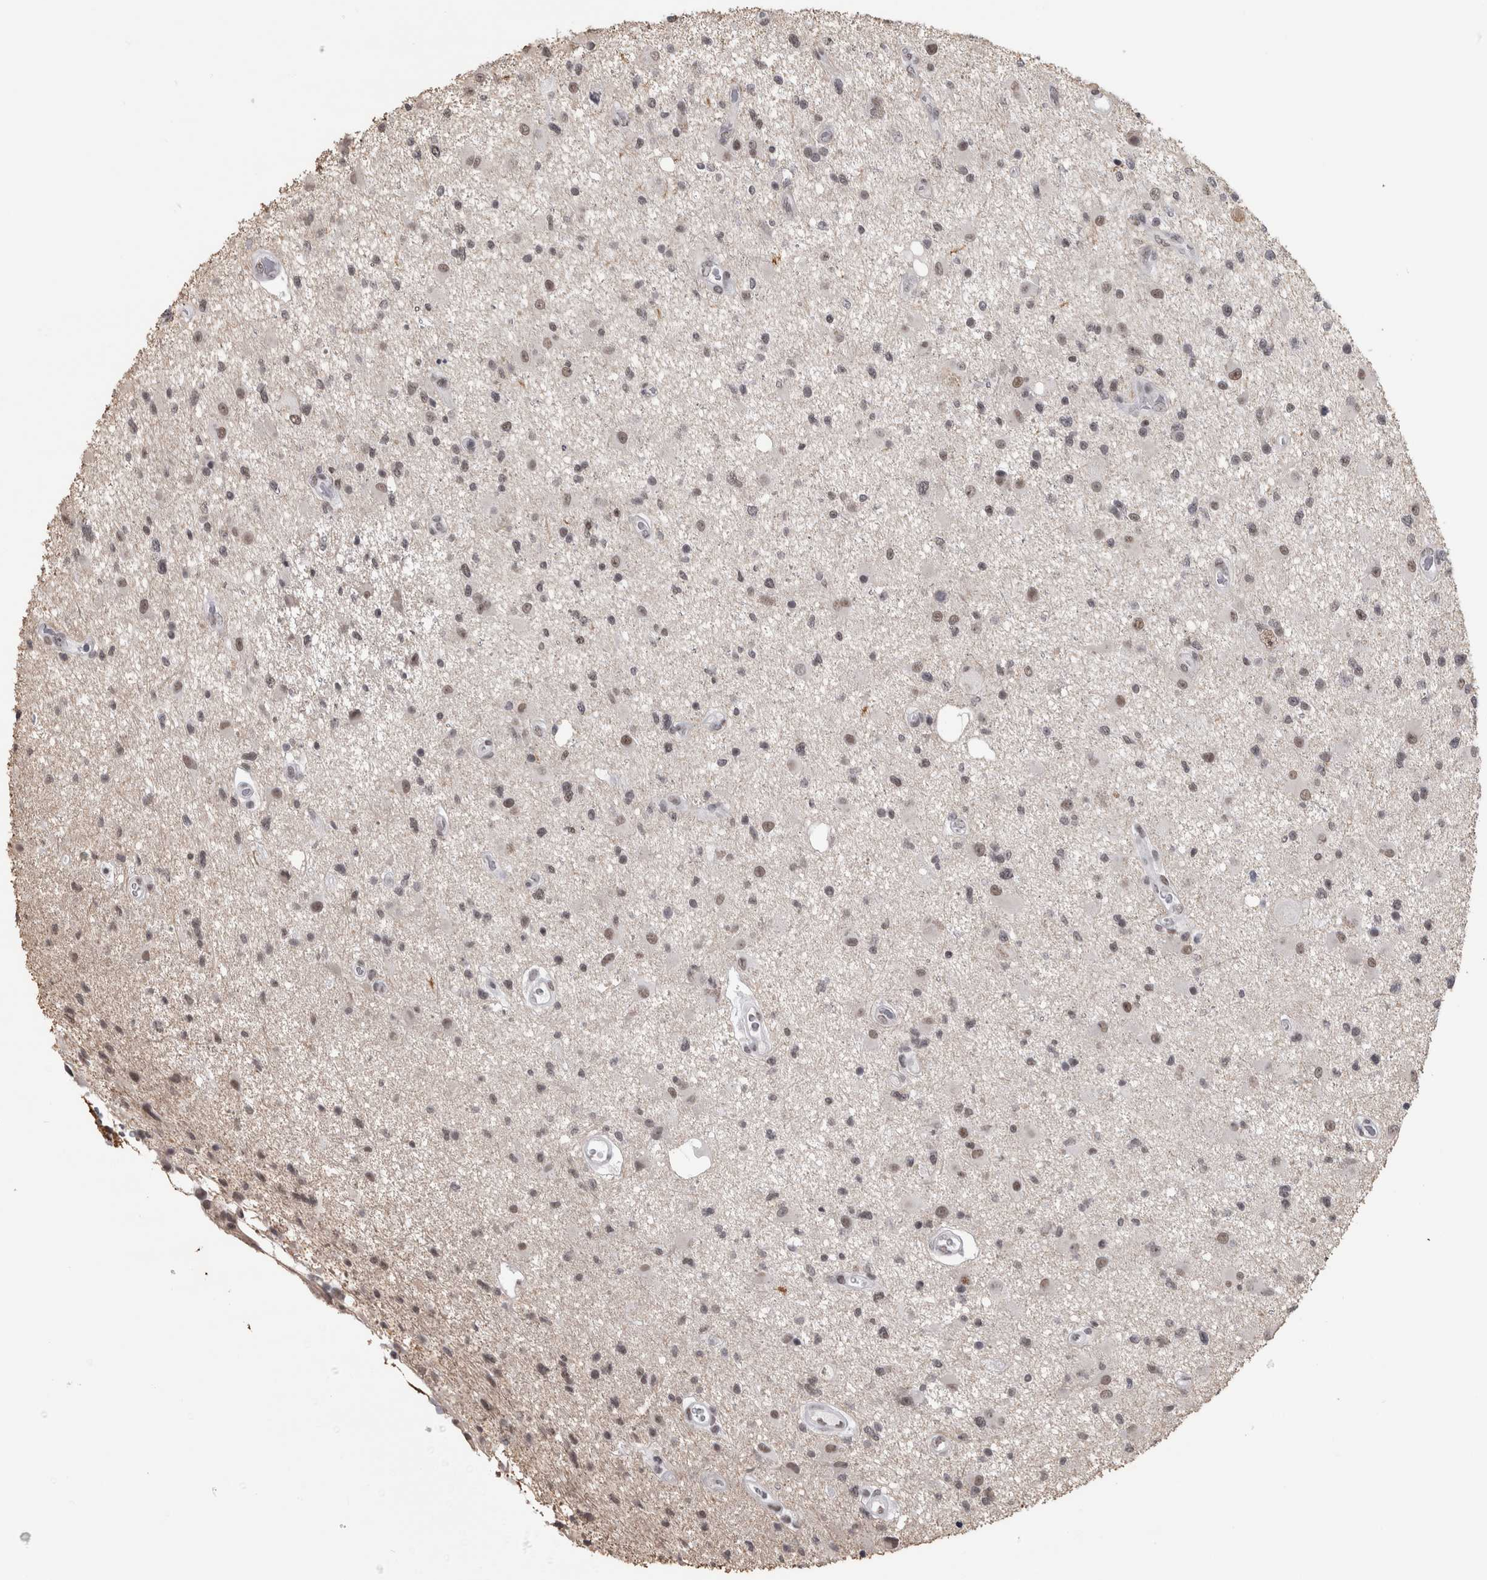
{"staining": {"intensity": "weak", "quantity": ">75%", "location": "nuclear"}, "tissue": "glioma", "cell_type": "Tumor cells", "image_type": "cancer", "snomed": [{"axis": "morphology", "description": "Glioma, malignant, High grade"}, {"axis": "topography", "description": "Brain"}], "caption": "IHC photomicrograph of malignant glioma (high-grade) stained for a protein (brown), which exhibits low levels of weak nuclear staining in approximately >75% of tumor cells.", "gene": "ARID4B", "patient": {"sex": "male", "age": 33}}